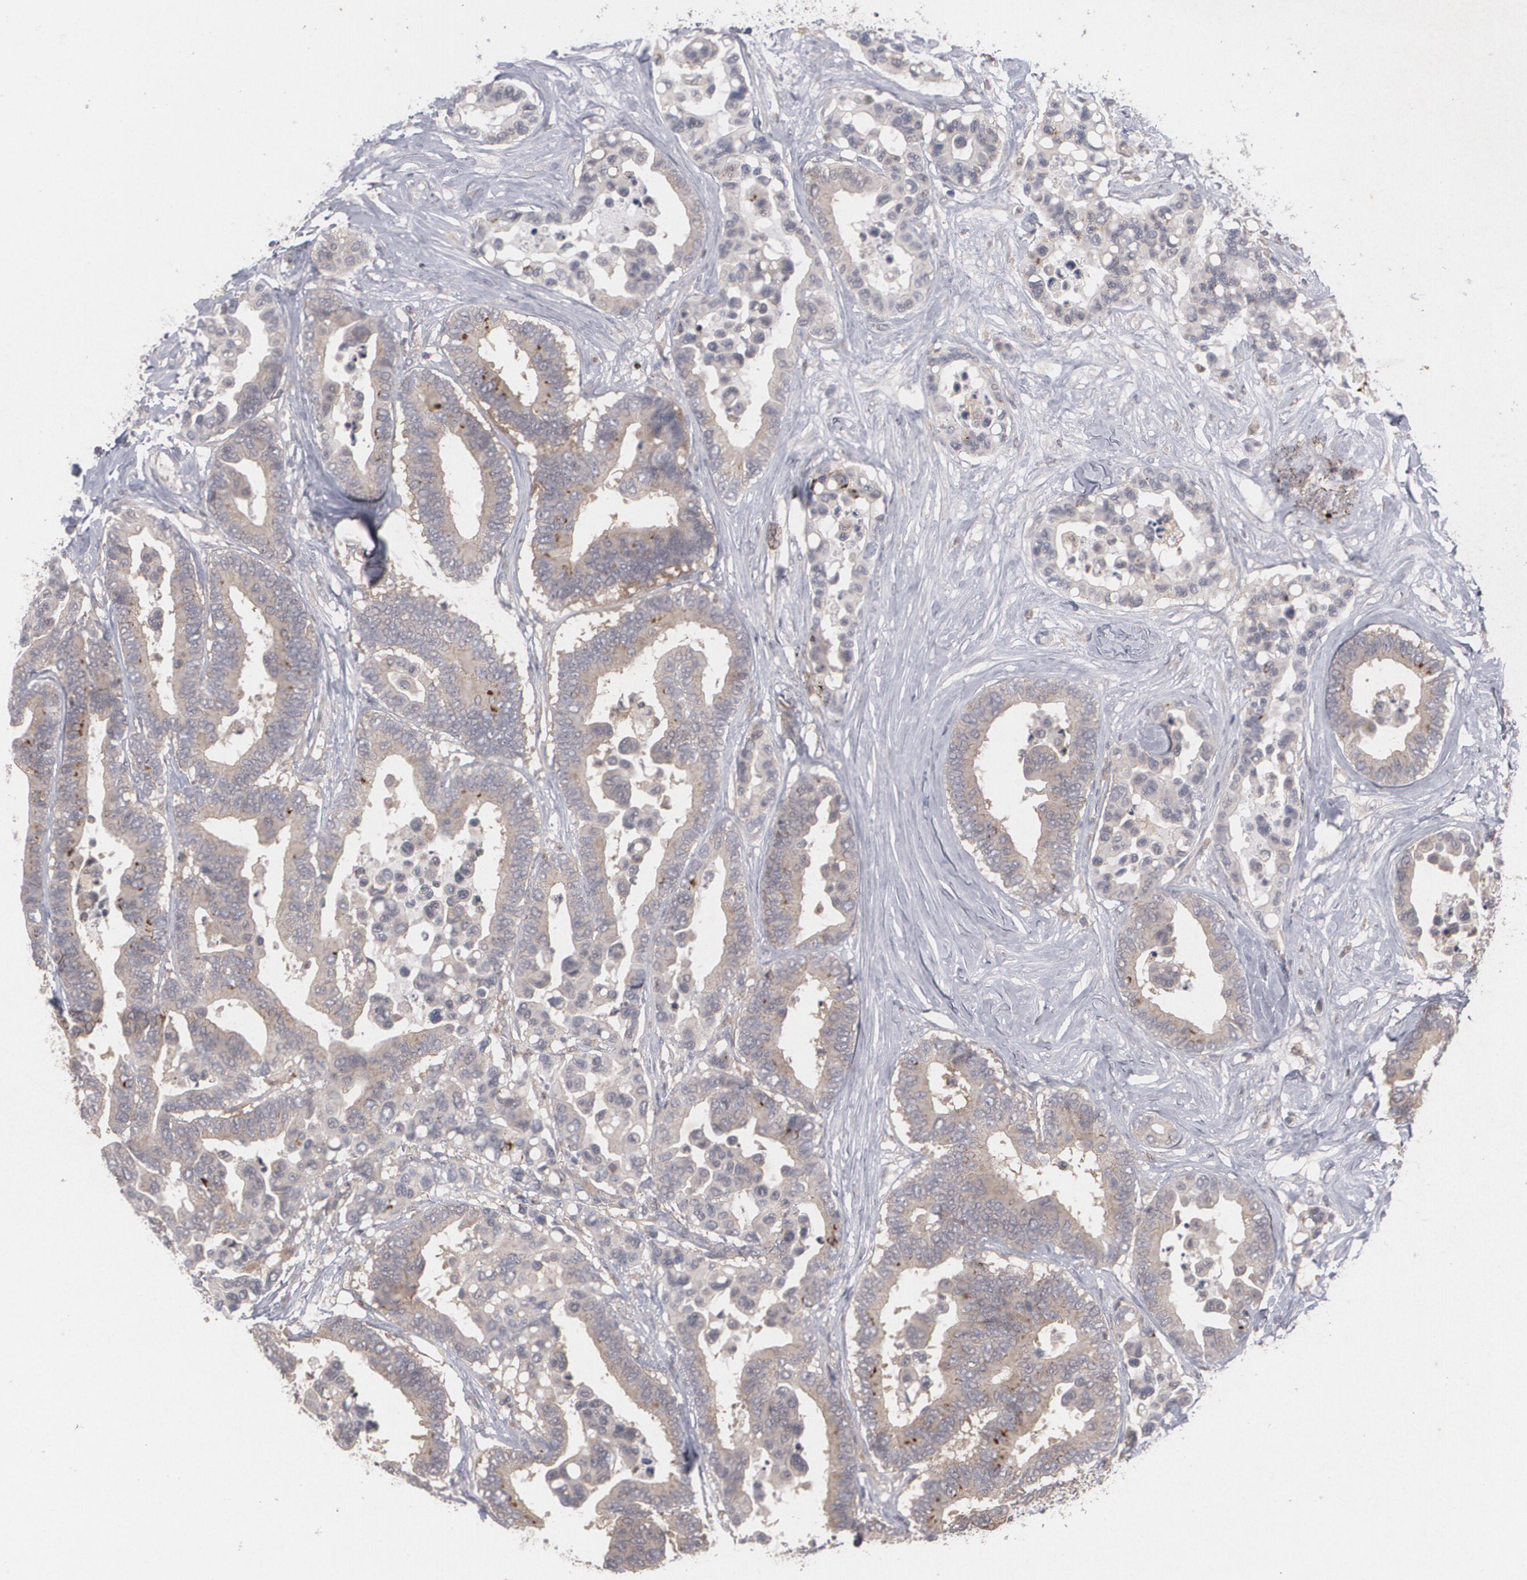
{"staining": {"intensity": "moderate", "quantity": "<25%", "location": "cytoplasmic/membranous"}, "tissue": "colorectal cancer", "cell_type": "Tumor cells", "image_type": "cancer", "snomed": [{"axis": "morphology", "description": "Adenocarcinoma, NOS"}, {"axis": "topography", "description": "Colon"}], "caption": "Tumor cells demonstrate low levels of moderate cytoplasmic/membranous staining in about <25% of cells in colorectal cancer (adenocarcinoma).", "gene": "HTT", "patient": {"sex": "male", "age": 82}}